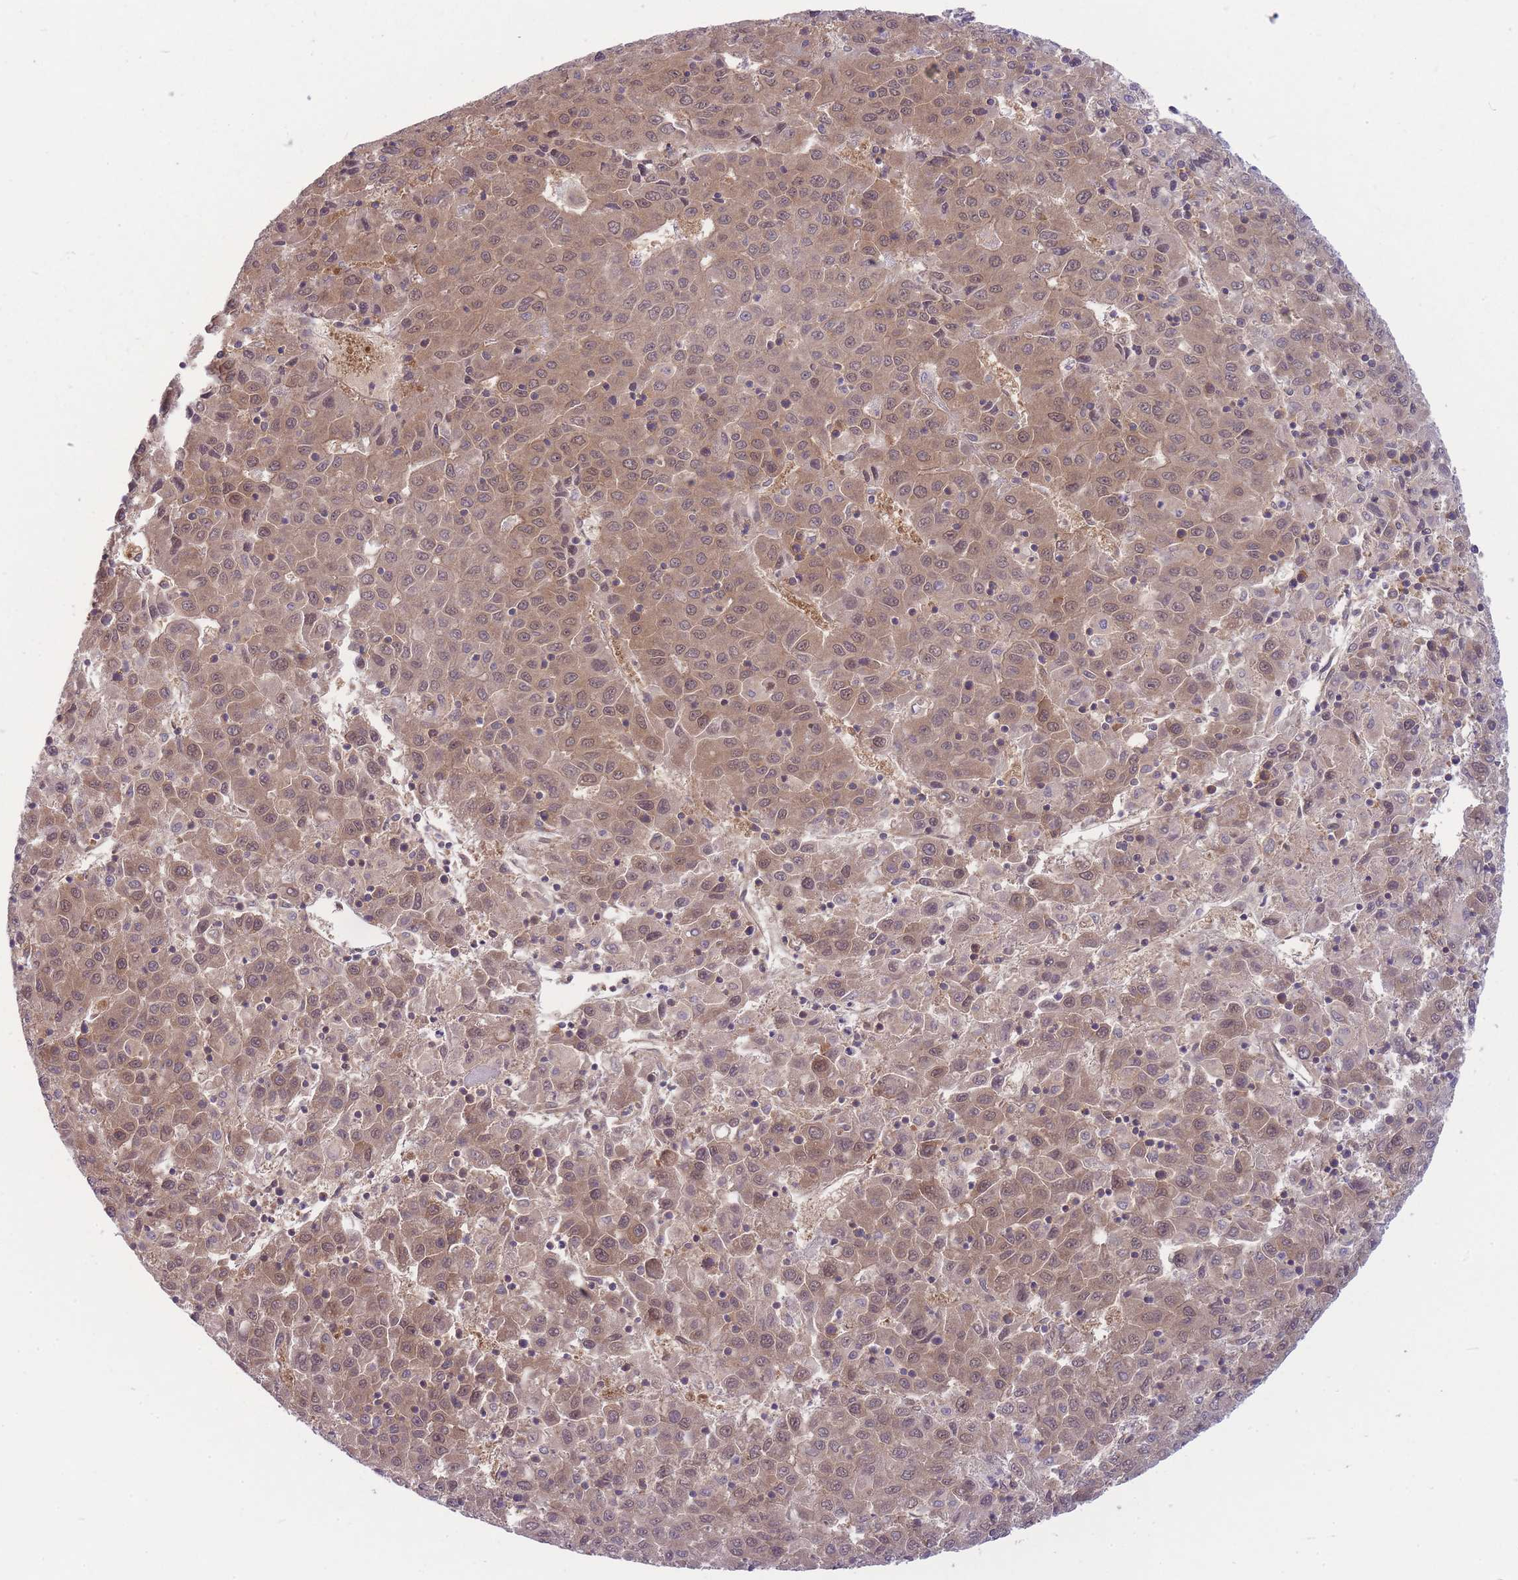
{"staining": {"intensity": "weak", "quantity": ">75%", "location": "cytoplasmic/membranous"}, "tissue": "liver cancer", "cell_type": "Tumor cells", "image_type": "cancer", "snomed": [{"axis": "morphology", "description": "Carcinoma, Hepatocellular, NOS"}, {"axis": "topography", "description": "Liver"}], "caption": "Human hepatocellular carcinoma (liver) stained with a brown dye displays weak cytoplasmic/membranous positive positivity in approximately >75% of tumor cells.", "gene": "PFDN6", "patient": {"sex": "female", "age": 53}}